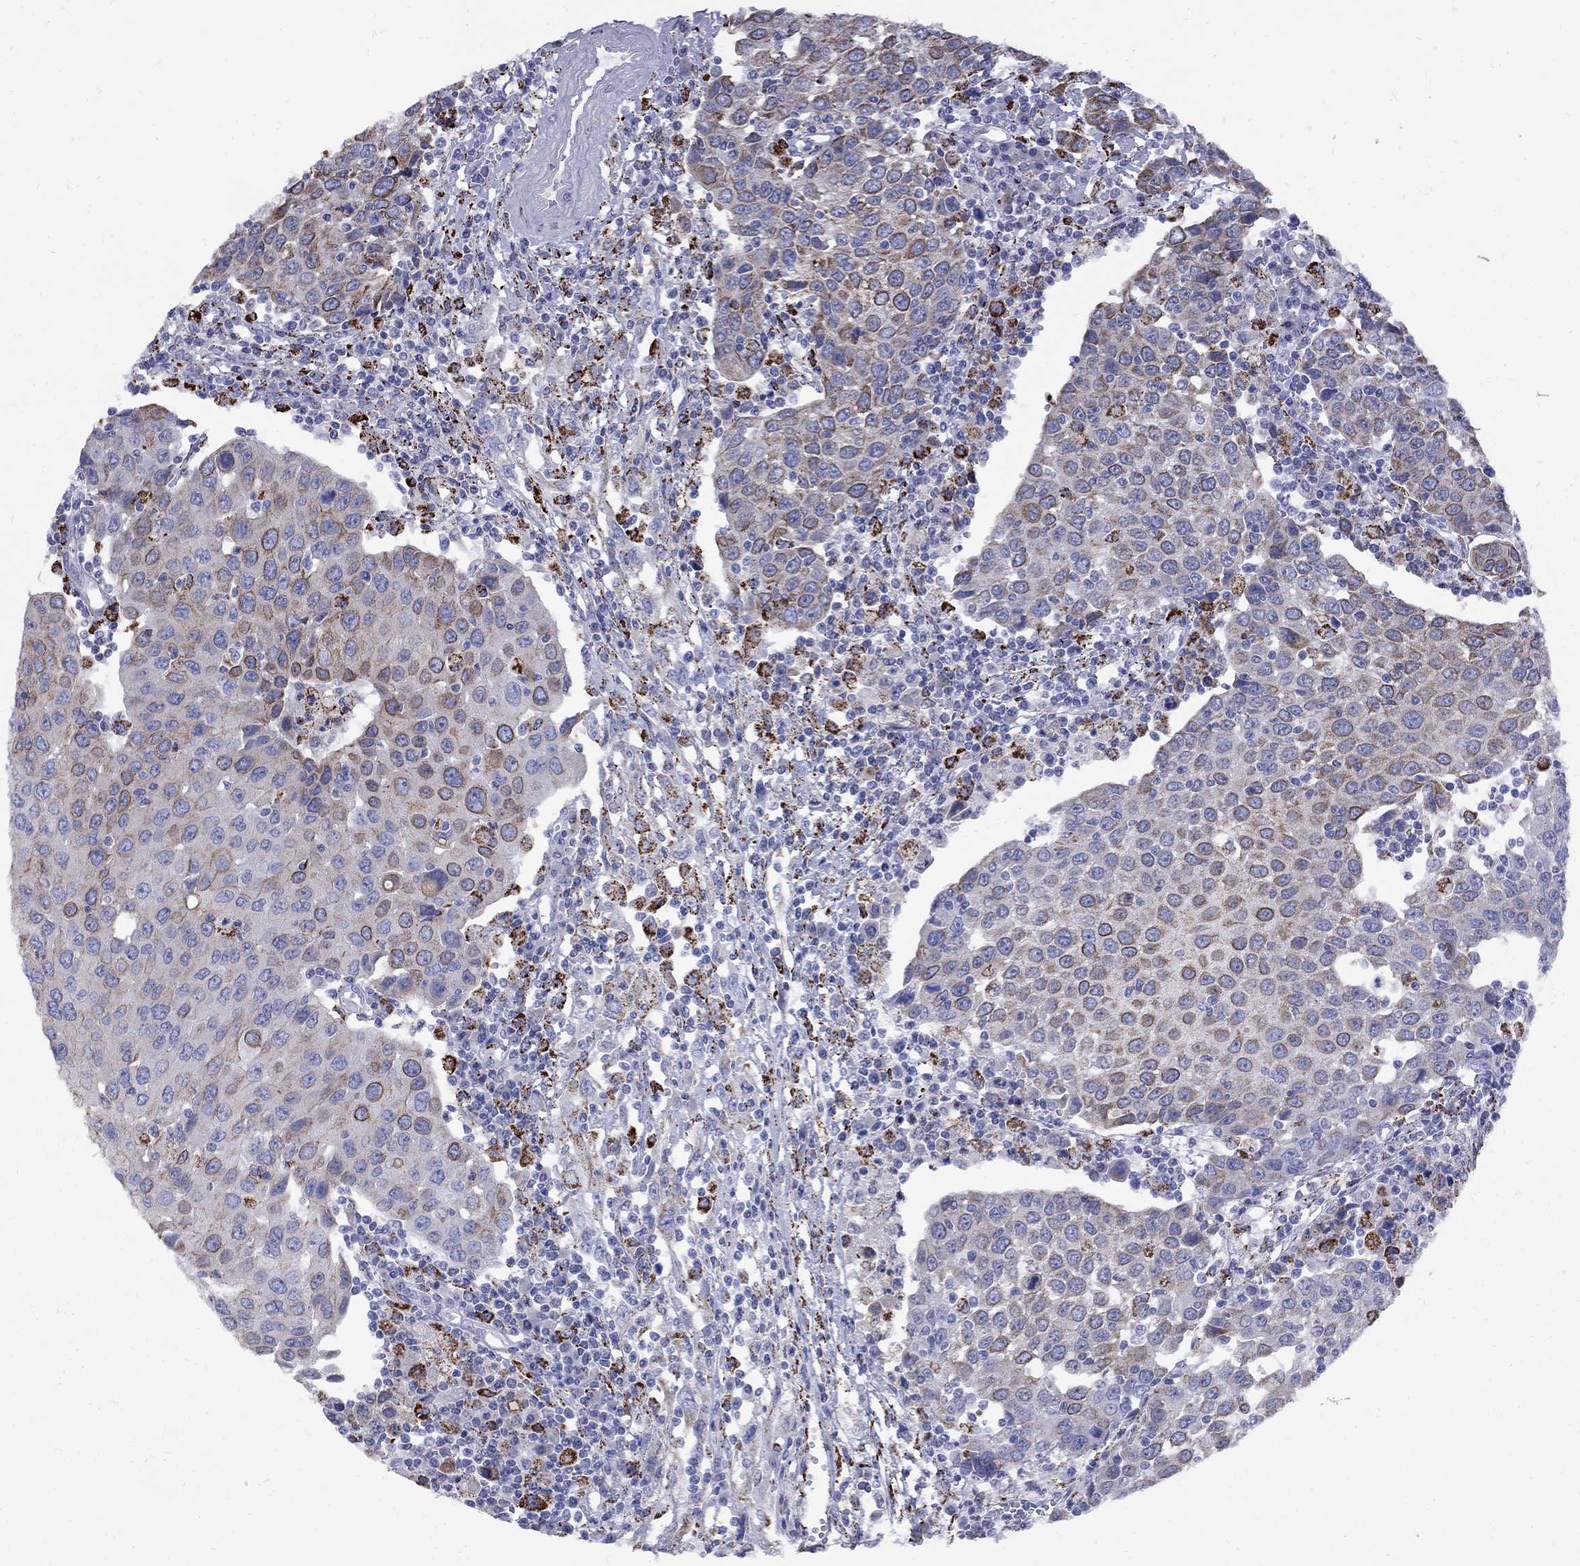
{"staining": {"intensity": "strong", "quantity": "25%-75%", "location": "cytoplasmic/membranous"}, "tissue": "urothelial cancer", "cell_type": "Tumor cells", "image_type": "cancer", "snomed": [{"axis": "morphology", "description": "Urothelial carcinoma, High grade"}, {"axis": "topography", "description": "Urinary bladder"}], "caption": "Human urothelial cancer stained with a protein marker reveals strong staining in tumor cells.", "gene": "SESTD1", "patient": {"sex": "female", "age": 85}}